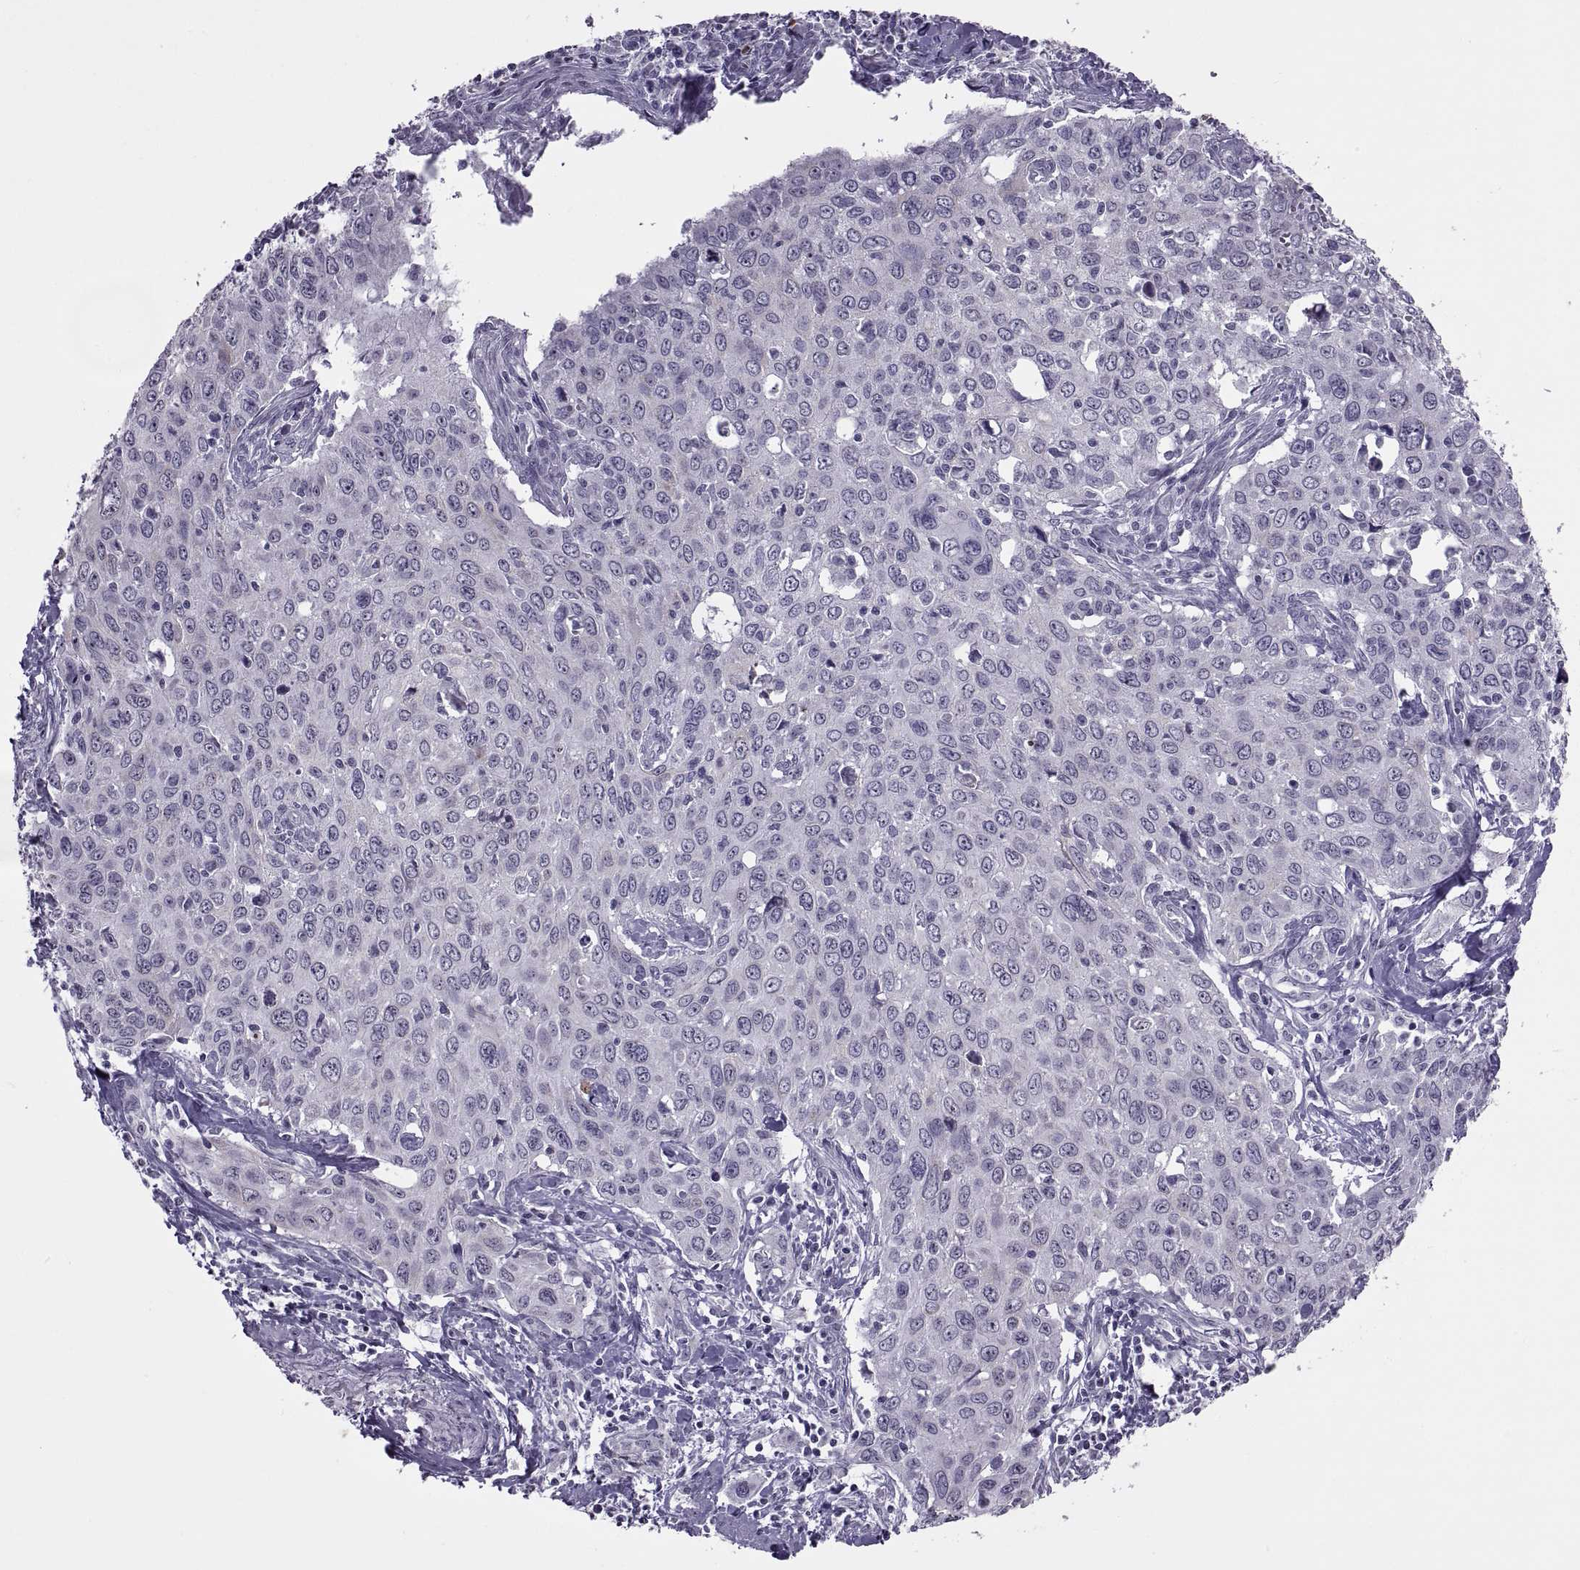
{"staining": {"intensity": "negative", "quantity": "none", "location": "none"}, "tissue": "cervical cancer", "cell_type": "Tumor cells", "image_type": "cancer", "snomed": [{"axis": "morphology", "description": "Squamous cell carcinoma, NOS"}, {"axis": "topography", "description": "Cervix"}], "caption": "The photomicrograph exhibits no significant expression in tumor cells of cervical cancer (squamous cell carcinoma).", "gene": "ASIC2", "patient": {"sex": "female", "age": 38}}